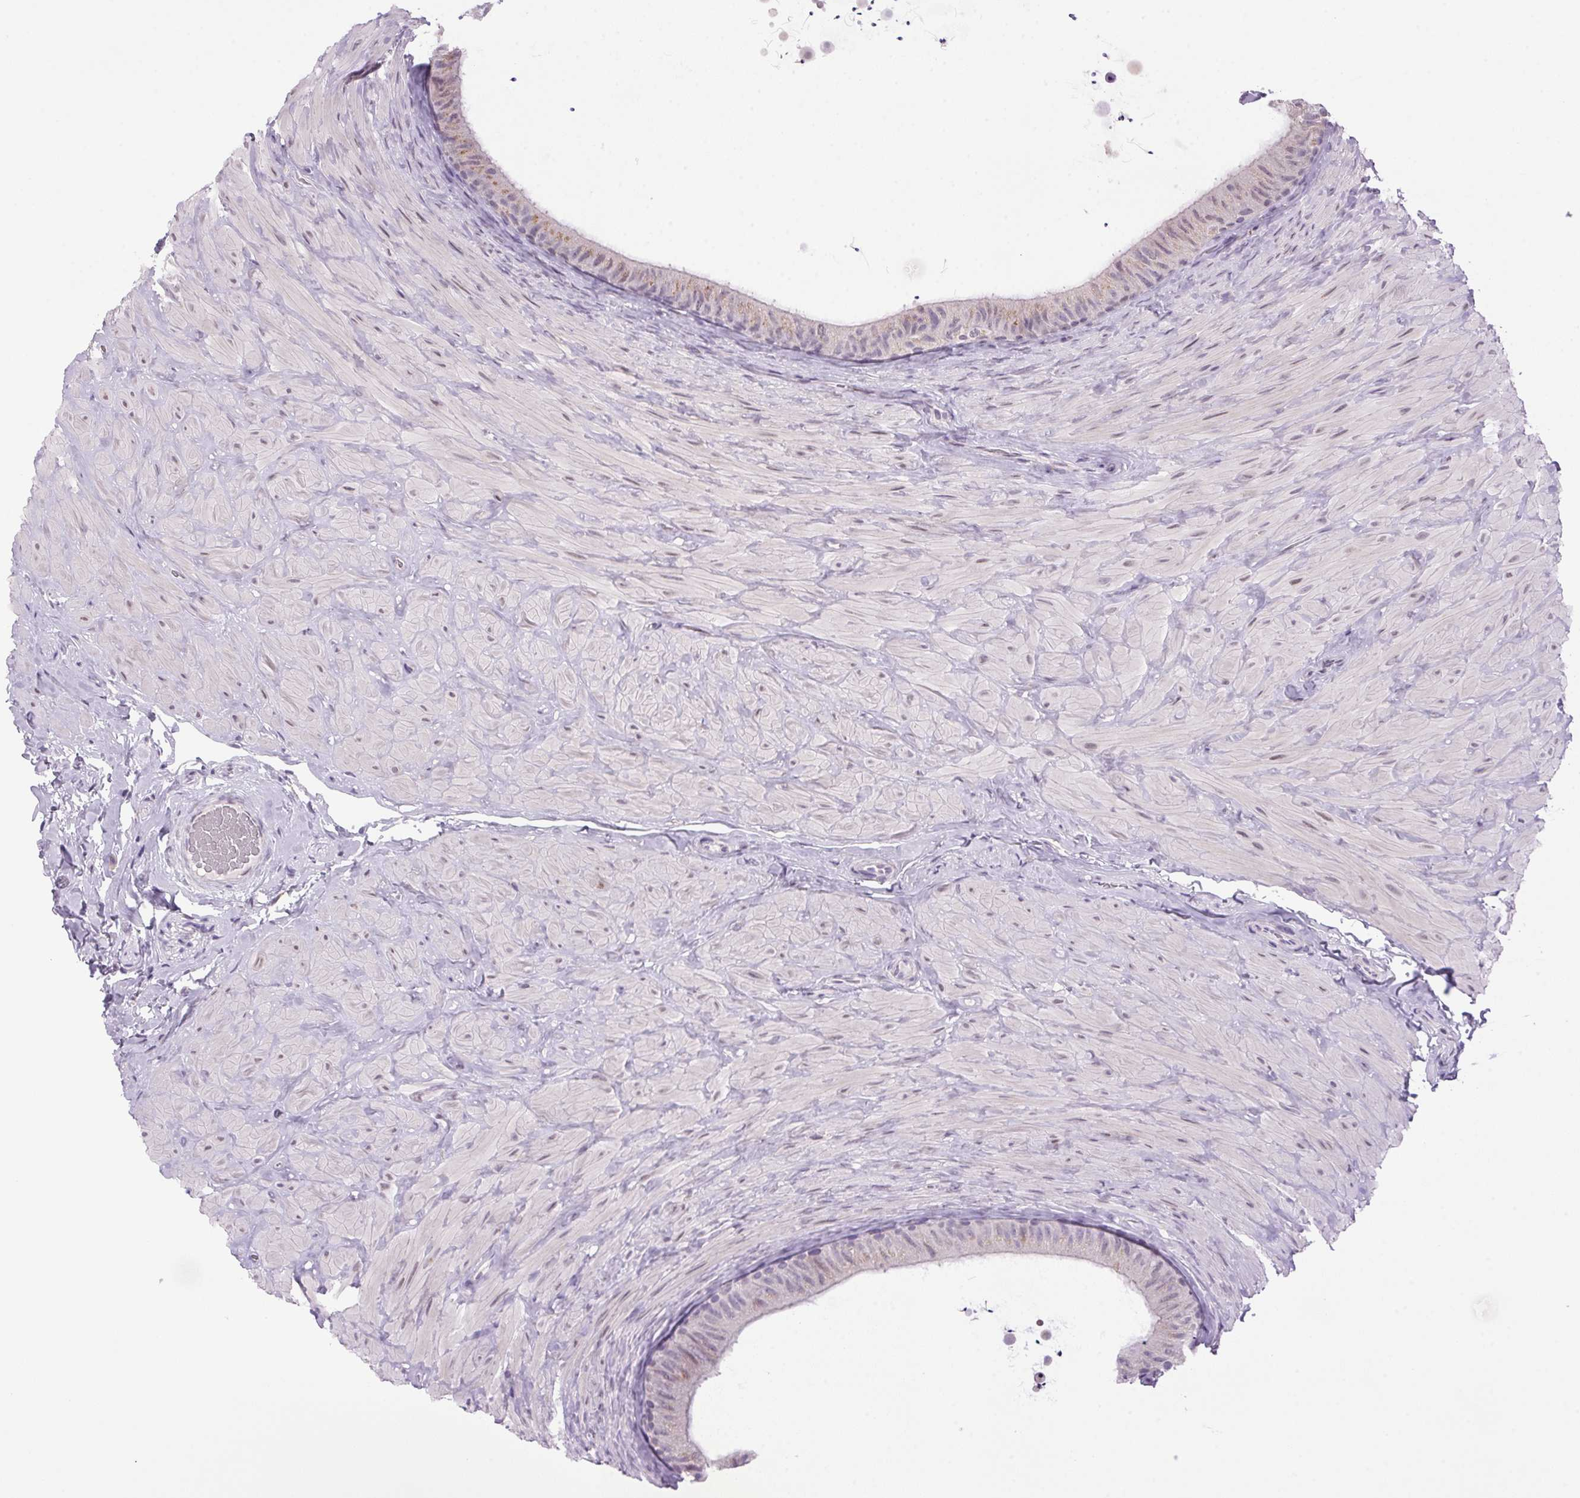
{"staining": {"intensity": "weak", "quantity": "25%-75%", "location": "cytoplasmic/membranous"}, "tissue": "epididymis", "cell_type": "Glandular cells", "image_type": "normal", "snomed": [{"axis": "morphology", "description": "Normal tissue, NOS"}, {"axis": "topography", "description": "Epididymis, spermatic cord, NOS"}, {"axis": "topography", "description": "Epididymis"}], "caption": "Brown immunohistochemical staining in benign human epididymis displays weak cytoplasmic/membranous expression in approximately 25%-75% of glandular cells.", "gene": "AKR1E2", "patient": {"sex": "male", "age": 31}}